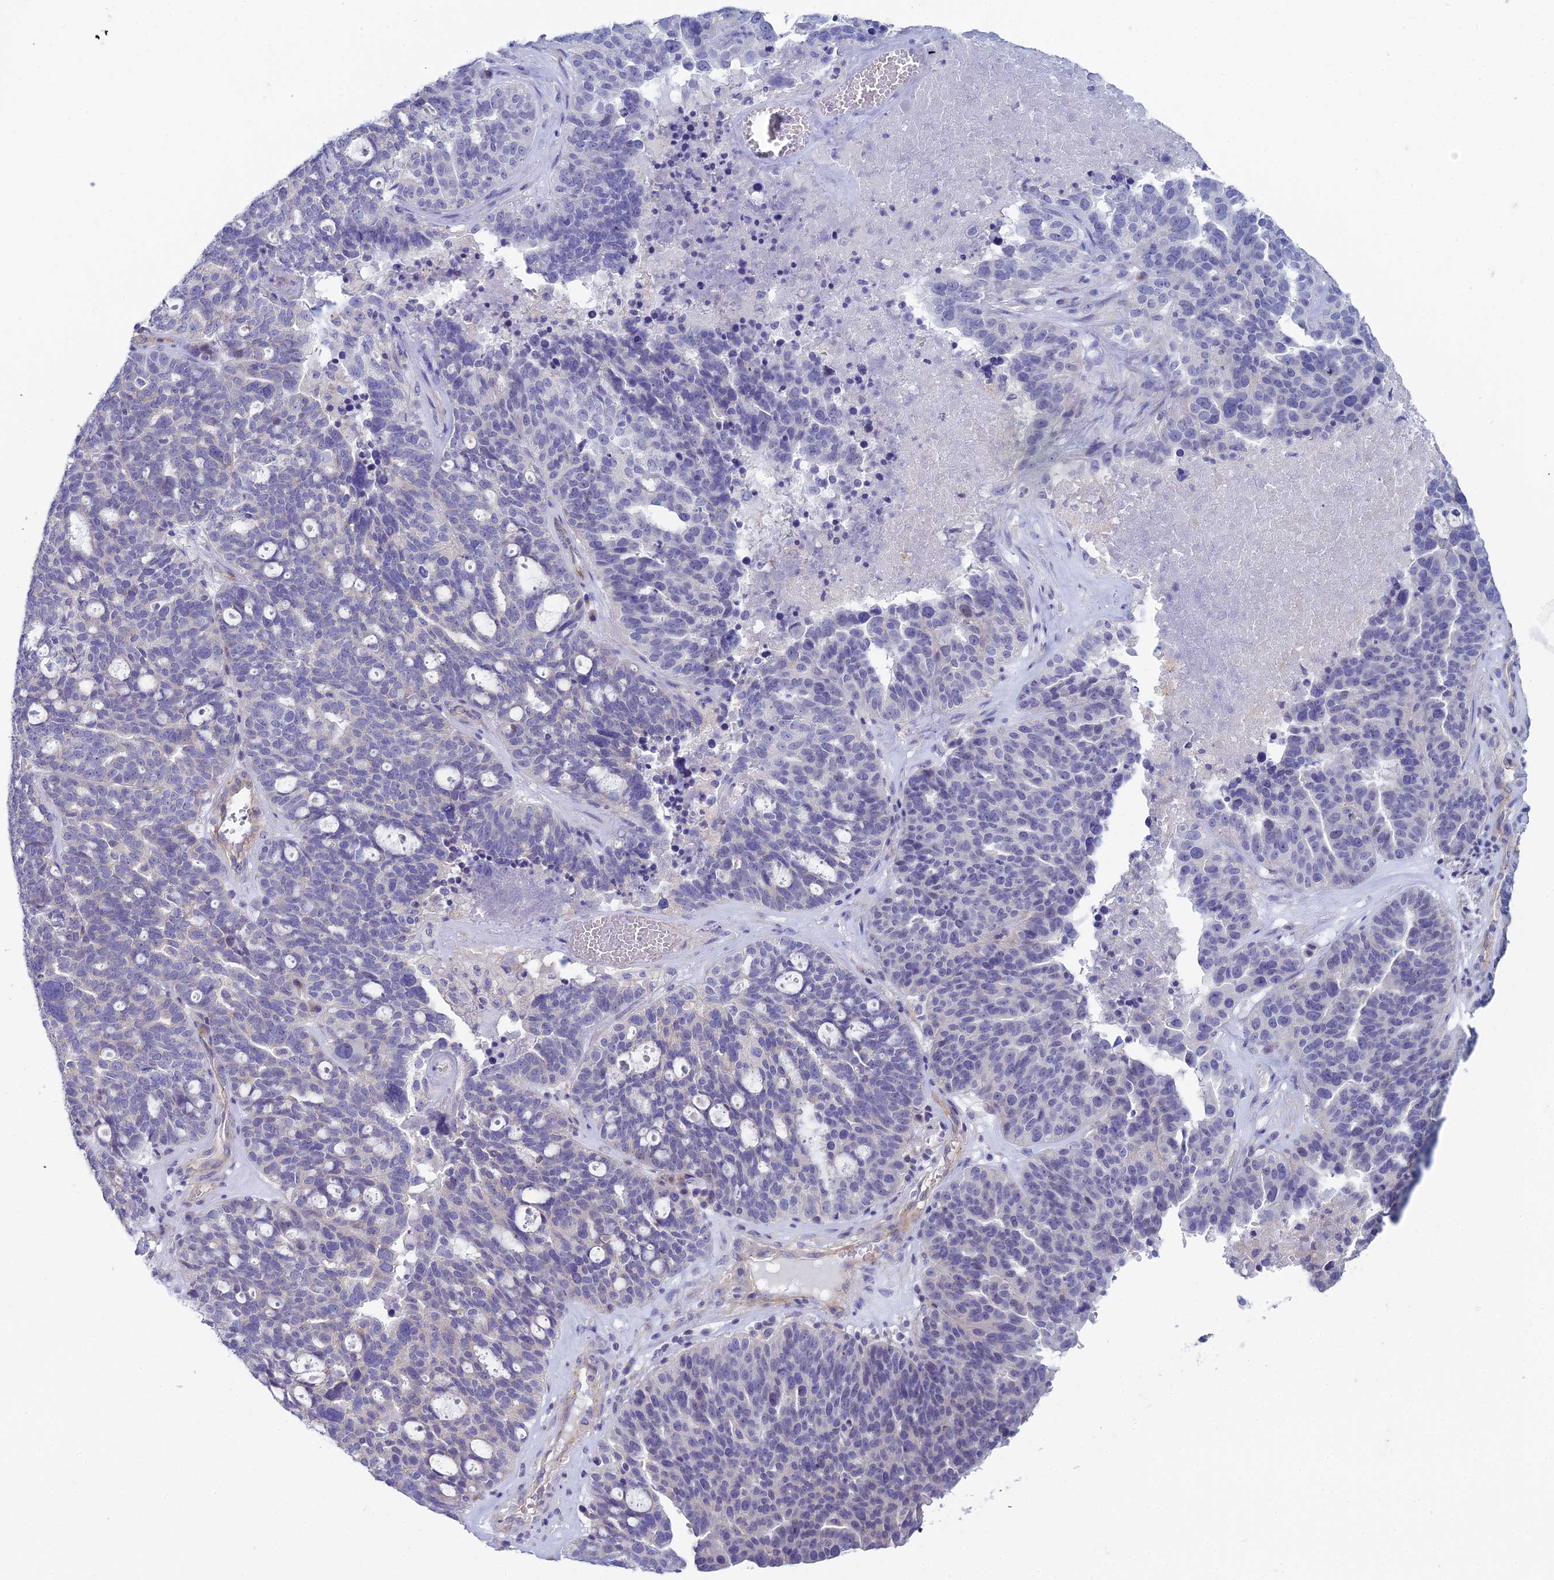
{"staining": {"intensity": "negative", "quantity": "none", "location": "none"}, "tissue": "ovarian cancer", "cell_type": "Tumor cells", "image_type": "cancer", "snomed": [{"axis": "morphology", "description": "Cystadenocarcinoma, serous, NOS"}, {"axis": "topography", "description": "Ovary"}], "caption": "A photomicrograph of human ovarian cancer is negative for staining in tumor cells. (Immunohistochemistry, brightfield microscopy, high magnification).", "gene": "ZNF564", "patient": {"sex": "female", "age": 59}}